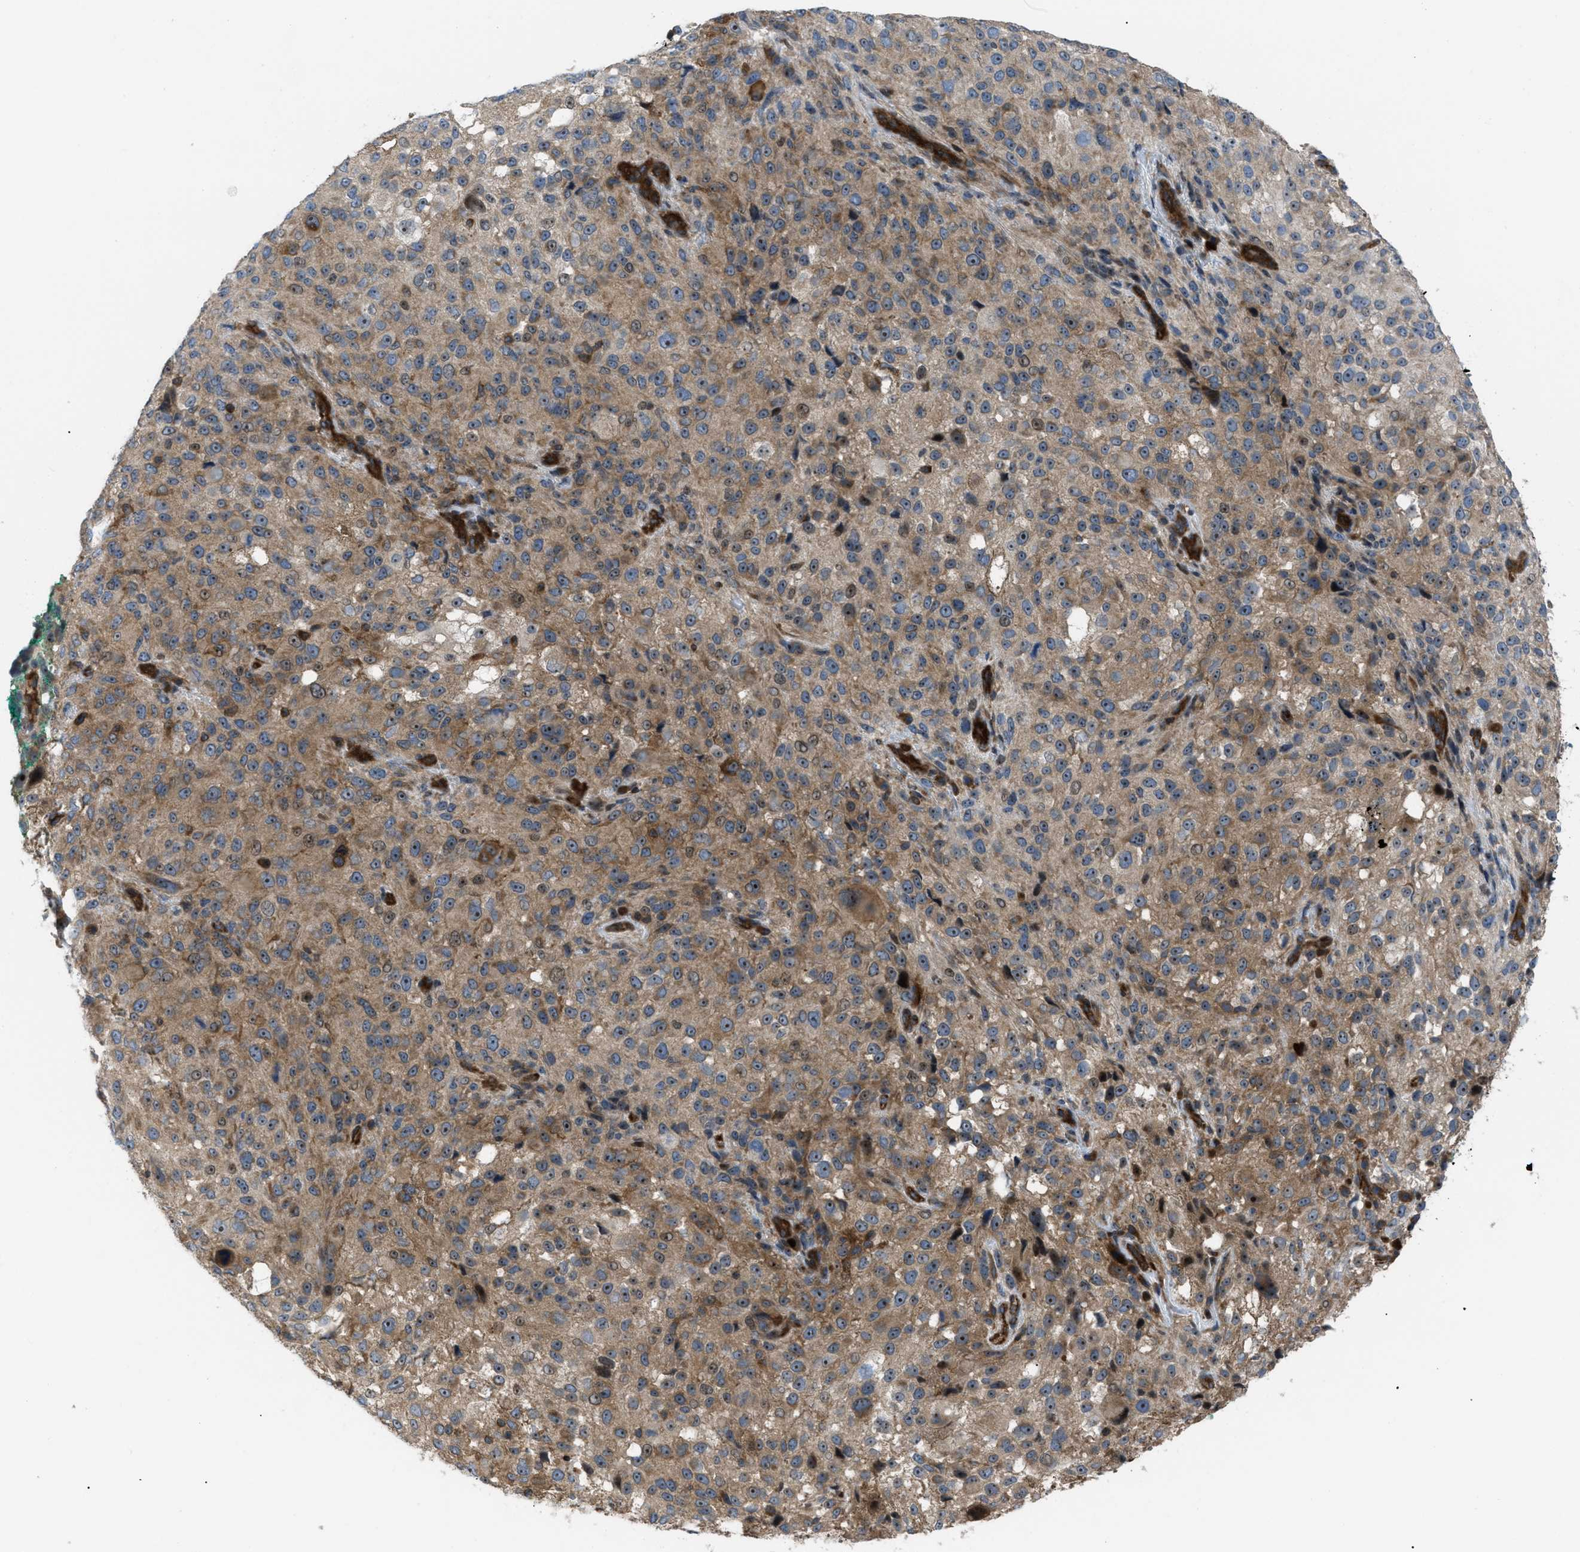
{"staining": {"intensity": "moderate", "quantity": ">75%", "location": "cytoplasmic/membranous"}, "tissue": "melanoma", "cell_type": "Tumor cells", "image_type": "cancer", "snomed": [{"axis": "morphology", "description": "Necrosis, NOS"}, {"axis": "morphology", "description": "Malignant melanoma, NOS"}, {"axis": "topography", "description": "Skin"}], "caption": "IHC histopathology image of neoplastic tissue: melanoma stained using immunohistochemistry shows medium levels of moderate protein expression localized specifically in the cytoplasmic/membranous of tumor cells, appearing as a cytoplasmic/membranous brown color.", "gene": "ATP2A3", "patient": {"sex": "female", "age": 87}}